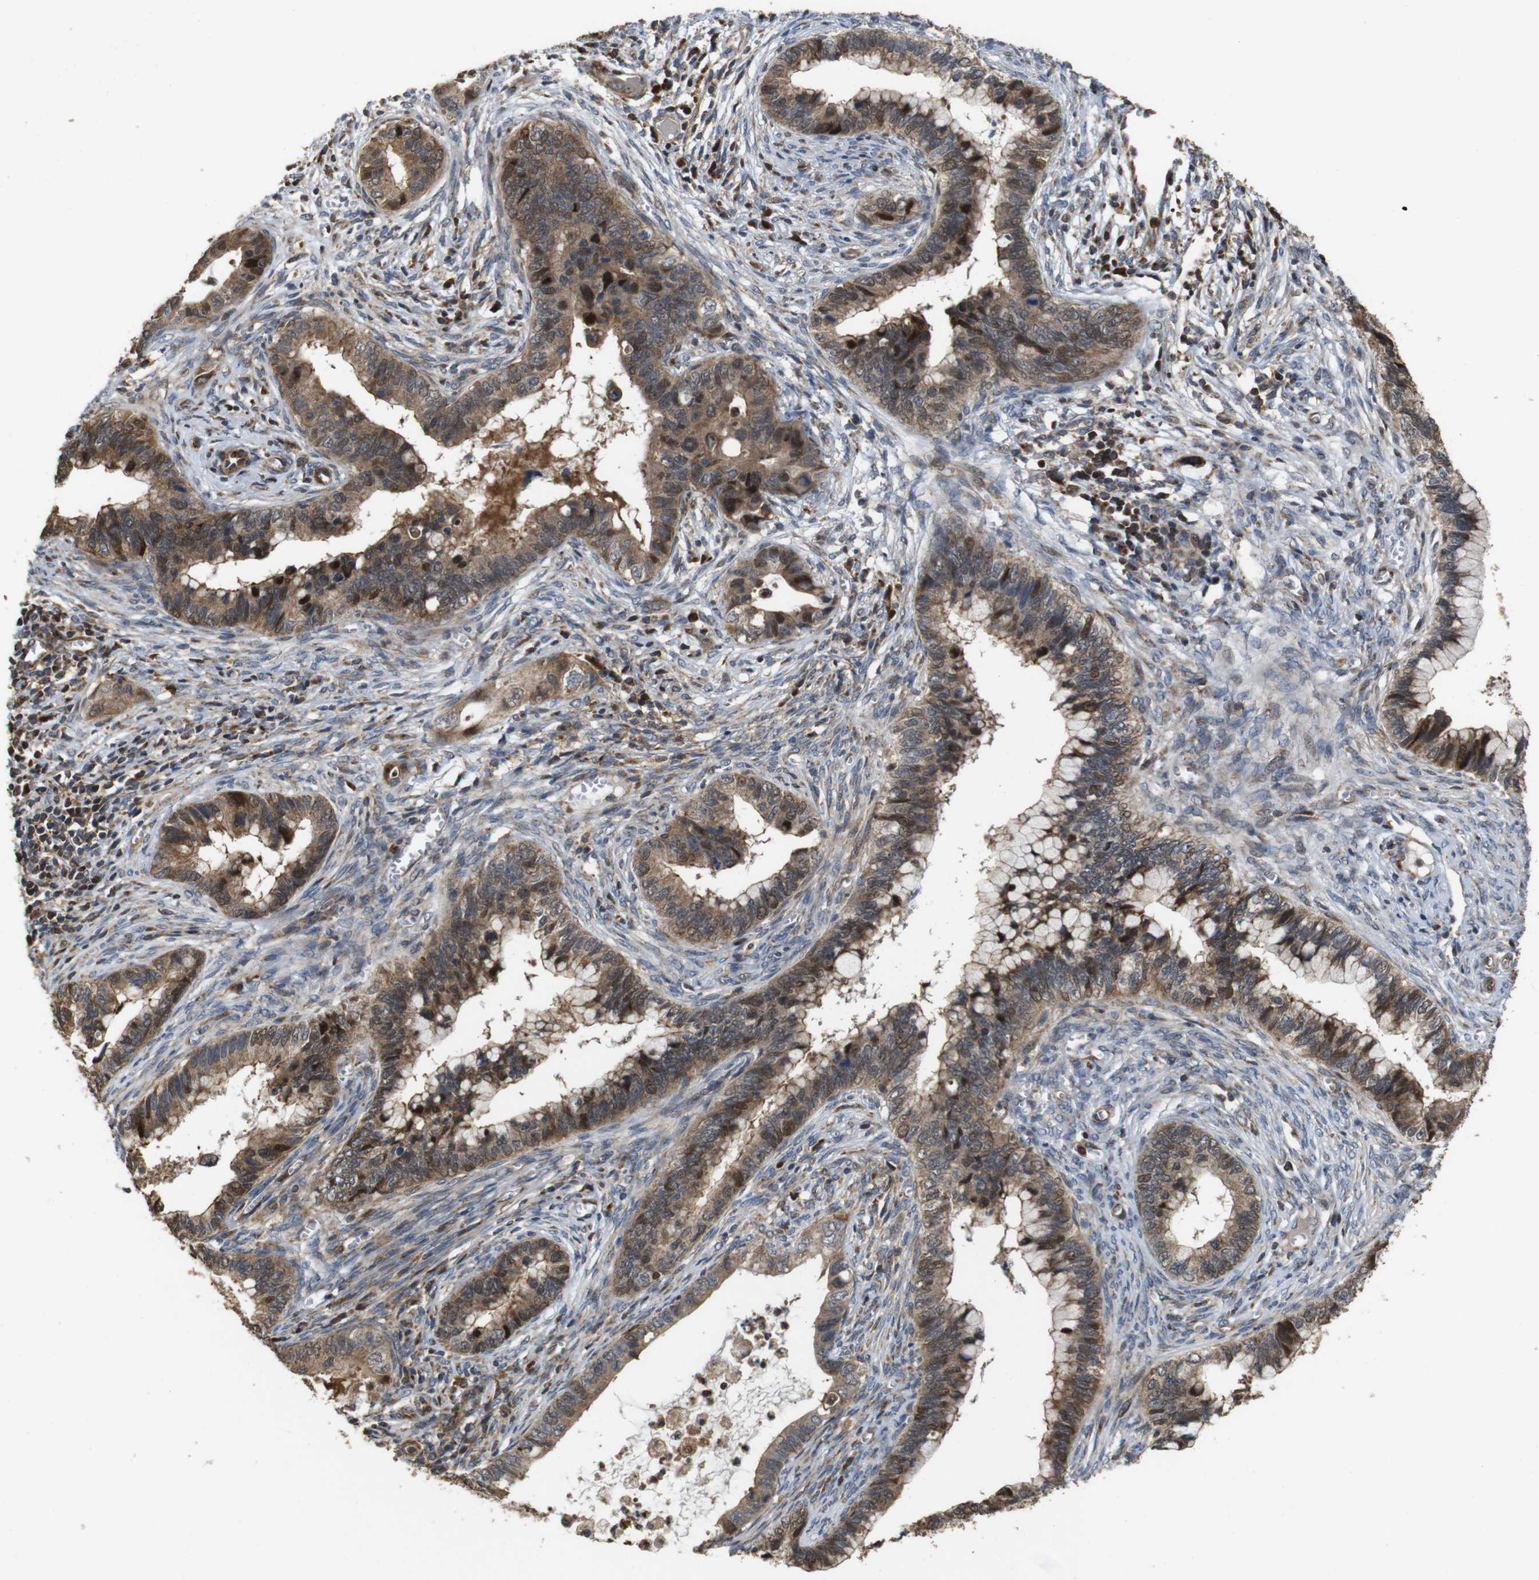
{"staining": {"intensity": "moderate", "quantity": "25%-75%", "location": "cytoplasmic/membranous,nuclear"}, "tissue": "cervical cancer", "cell_type": "Tumor cells", "image_type": "cancer", "snomed": [{"axis": "morphology", "description": "Adenocarcinoma, NOS"}, {"axis": "topography", "description": "Cervix"}], "caption": "The immunohistochemical stain labels moderate cytoplasmic/membranous and nuclear expression in tumor cells of cervical adenocarcinoma tissue. (IHC, brightfield microscopy, high magnification).", "gene": "SNN", "patient": {"sex": "female", "age": 44}}